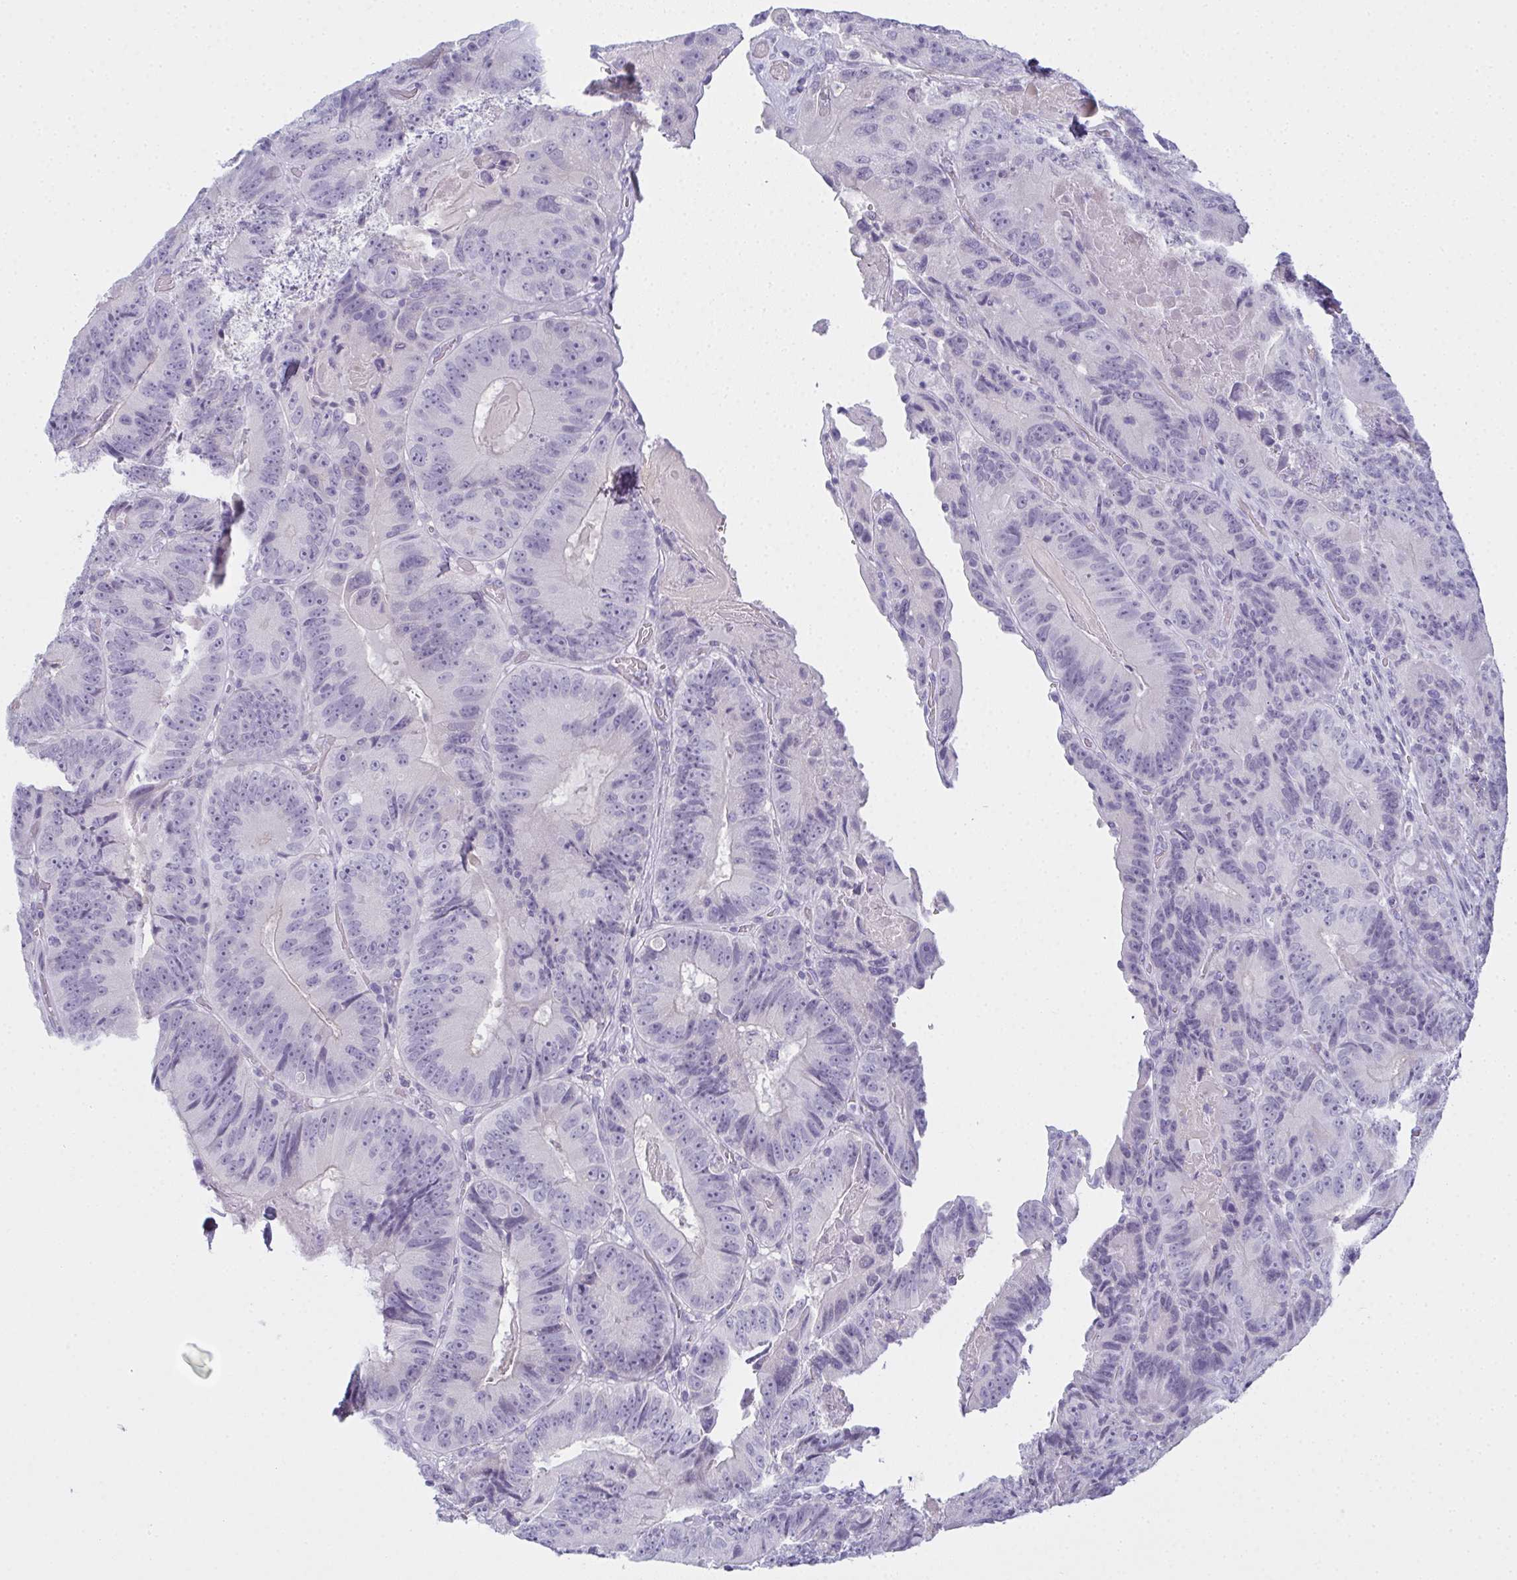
{"staining": {"intensity": "negative", "quantity": "none", "location": "none"}, "tissue": "colorectal cancer", "cell_type": "Tumor cells", "image_type": "cancer", "snomed": [{"axis": "morphology", "description": "Adenocarcinoma, NOS"}, {"axis": "topography", "description": "Colon"}], "caption": "Immunohistochemistry micrograph of human colorectal cancer stained for a protein (brown), which reveals no staining in tumor cells.", "gene": "SLC36A2", "patient": {"sex": "female", "age": 86}}